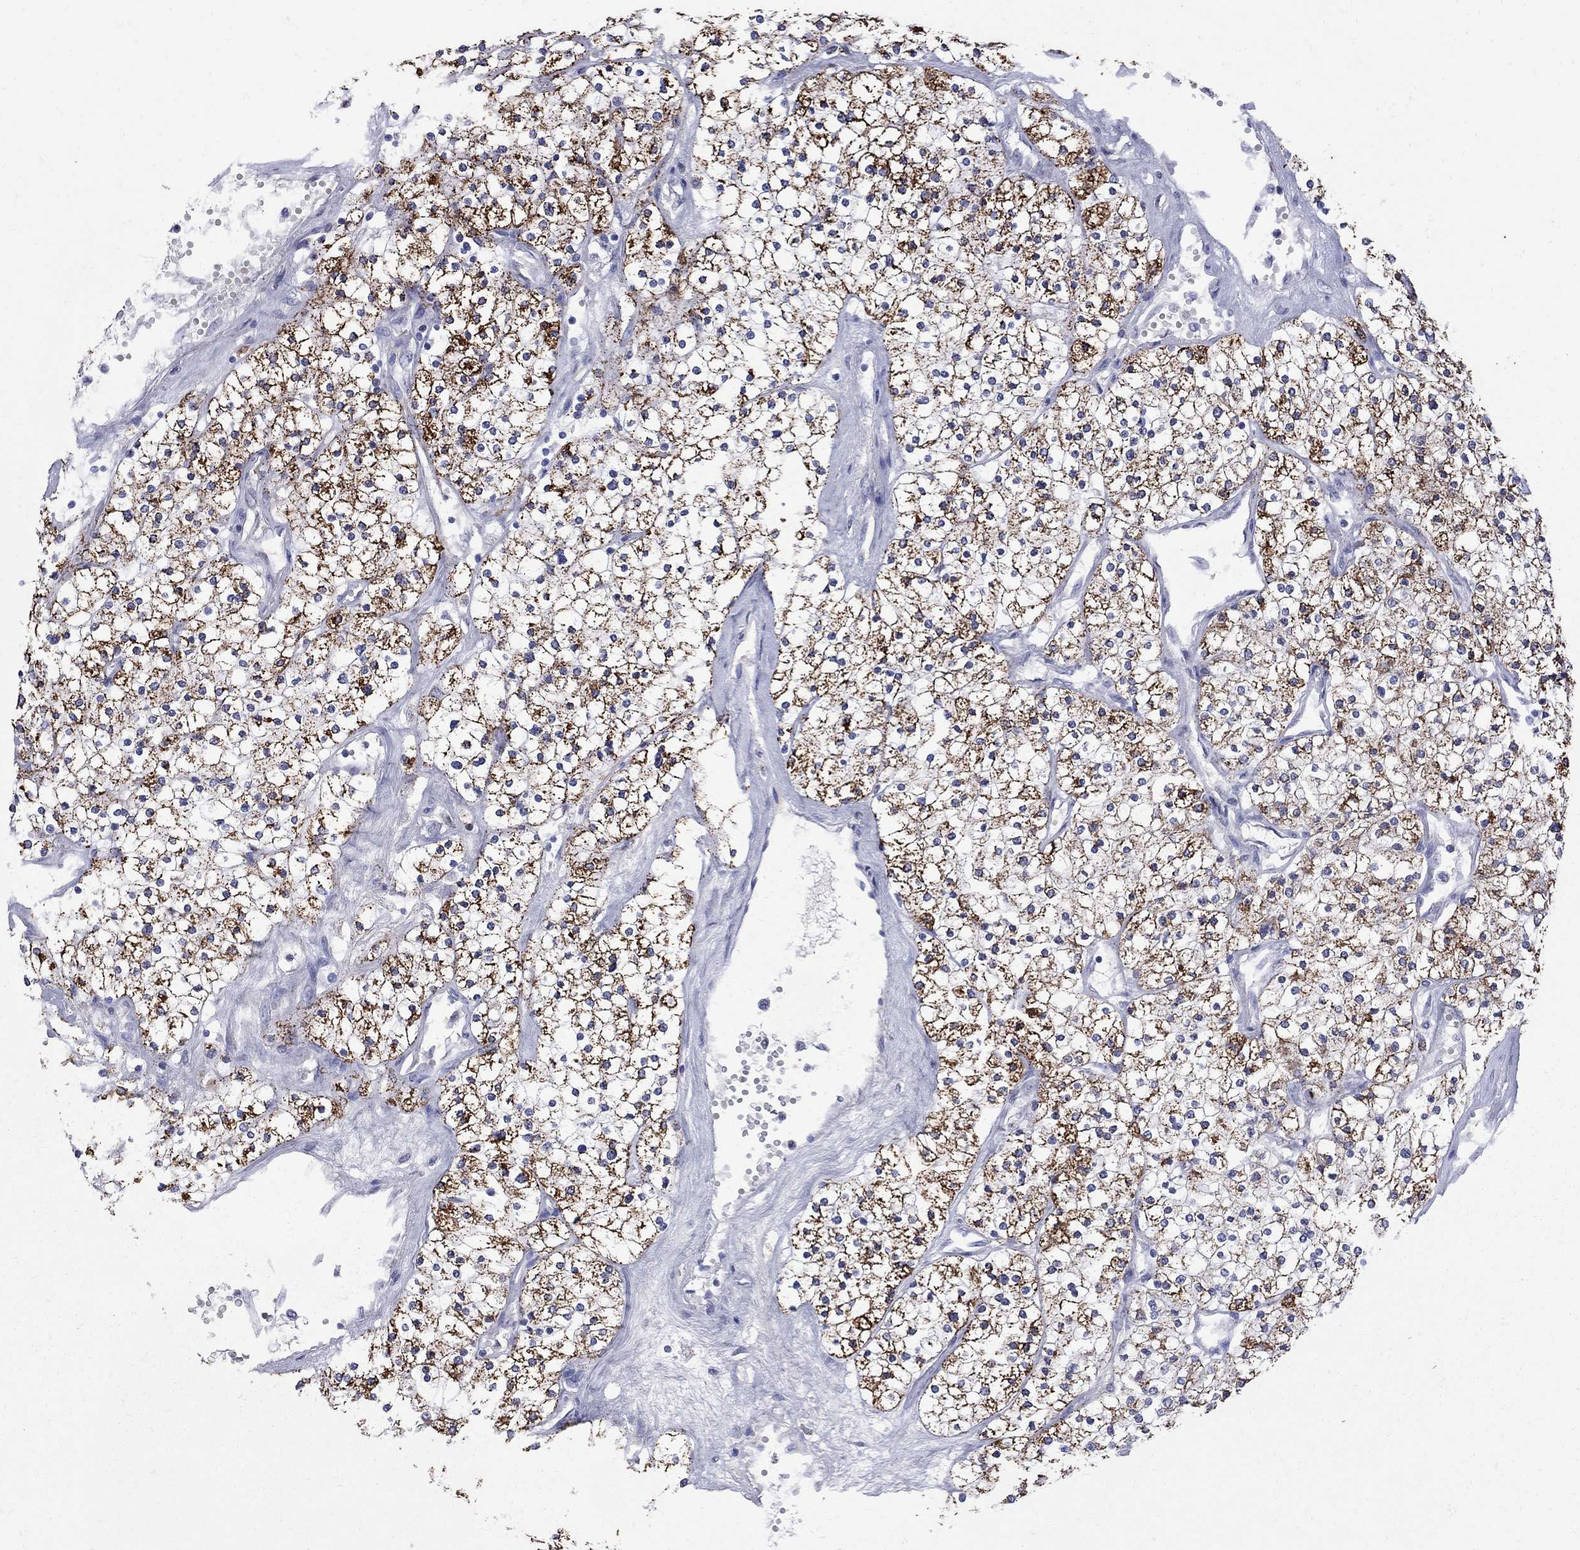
{"staining": {"intensity": "strong", "quantity": ">75%", "location": "cytoplasmic/membranous"}, "tissue": "renal cancer", "cell_type": "Tumor cells", "image_type": "cancer", "snomed": [{"axis": "morphology", "description": "Adenocarcinoma, NOS"}, {"axis": "topography", "description": "Kidney"}], "caption": "Tumor cells reveal strong cytoplasmic/membranous expression in approximately >75% of cells in adenocarcinoma (renal).", "gene": "SESTD1", "patient": {"sex": "male", "age": 80}}